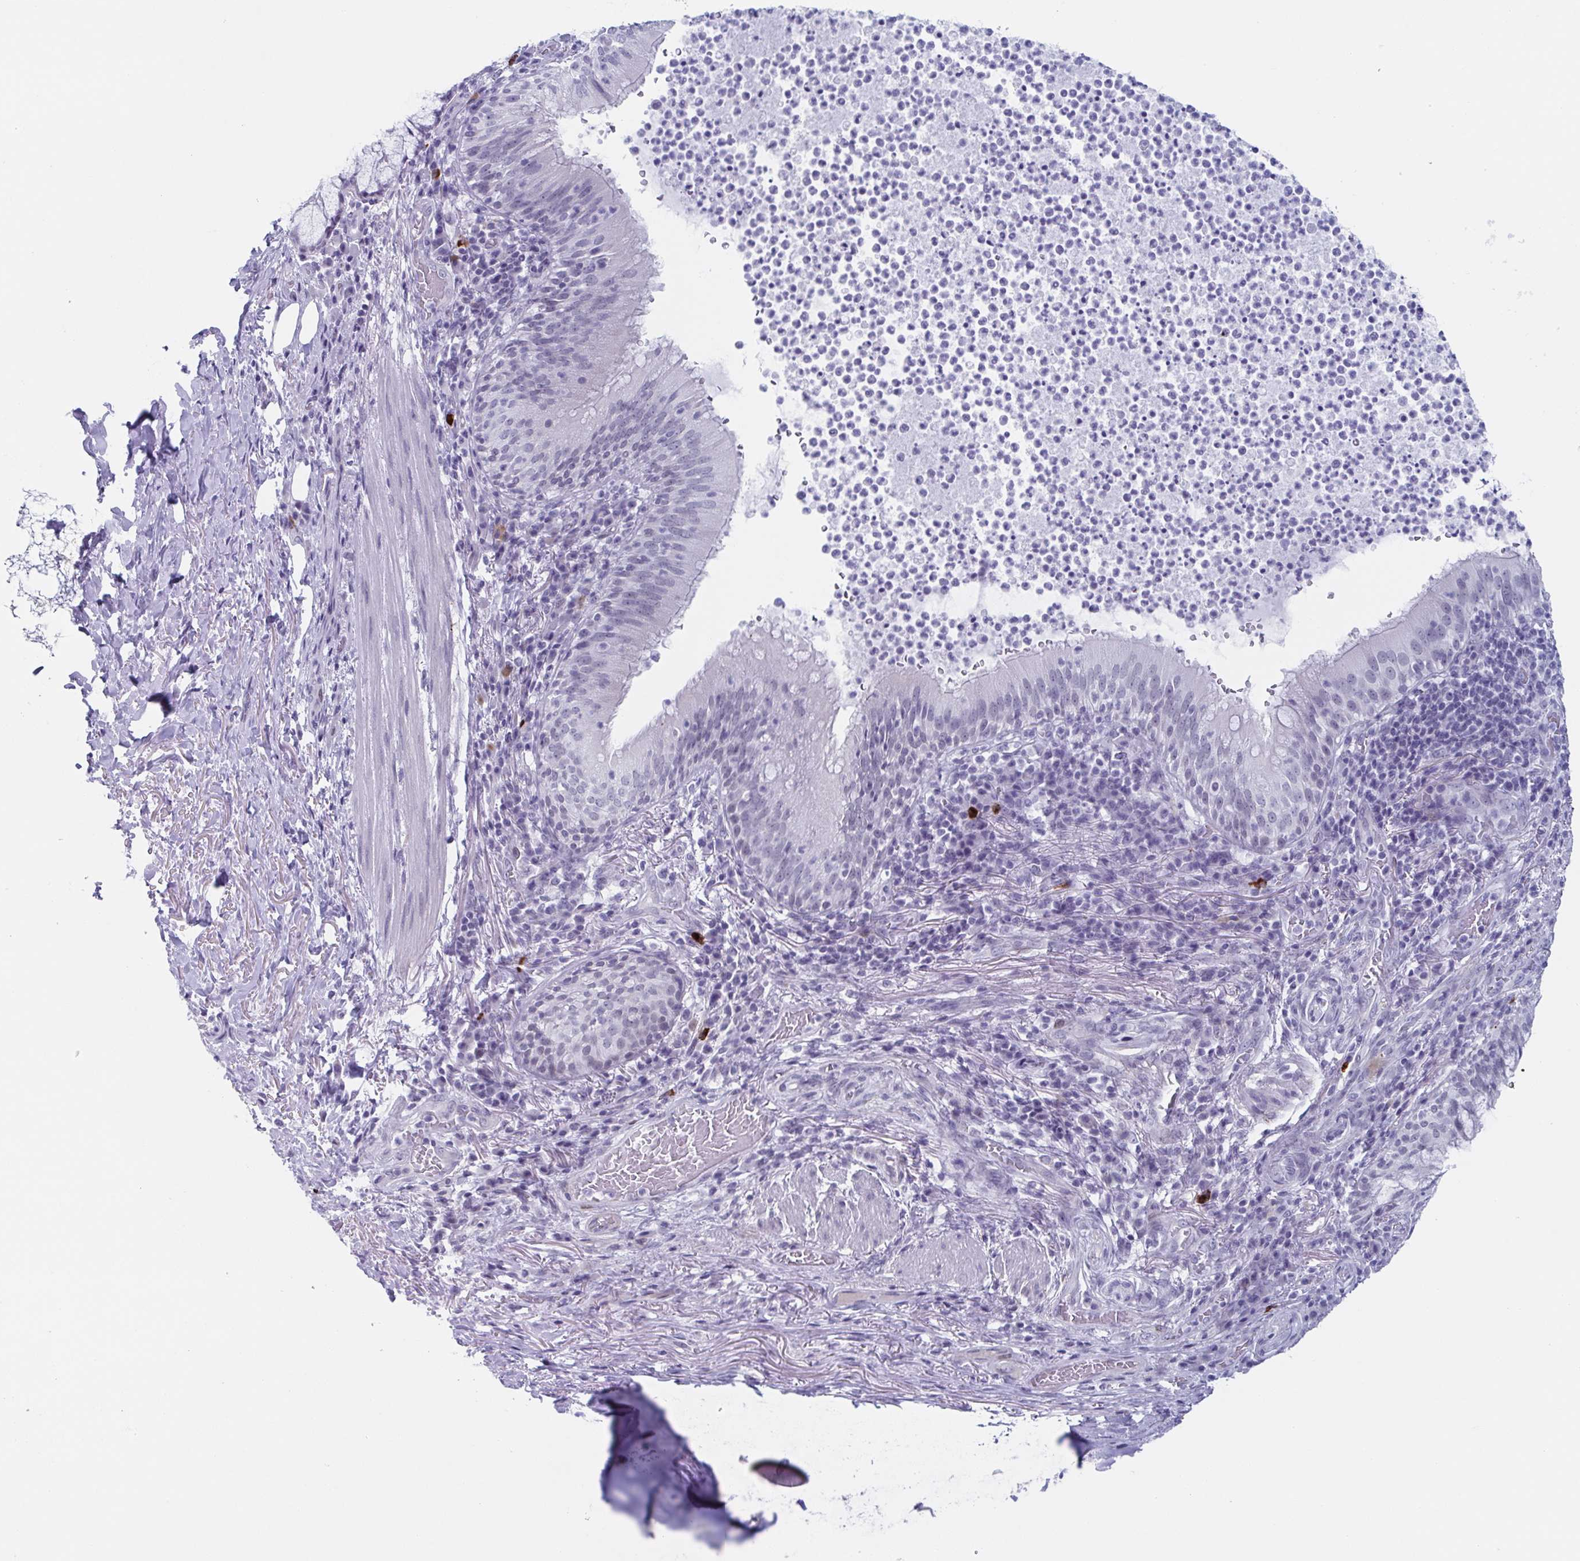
{"staining": {"intensity": "negative", "quantity": "none", "location": "none"}, "tissue": "bronchus", "cell_type": "Respiratory epithelial cells", "image_type": "normal", "snomed": [{"axis": "morphology", "description": "Normal tissue, NOS"}, {"axis": "topography", "description": "Lymph node"}, {"axis": "topography", "description": "Bronchus"}], "caption": "This micrograph is of unremarkable bronchus stained with immunohistochemistry (IHC) to label a protein in brown with the nuclei are counter-stained blue. There is no positivity in respiratory epithelial cells.", "gene": "ZFP64", "patient": {"sex": "male", "age": 56}}